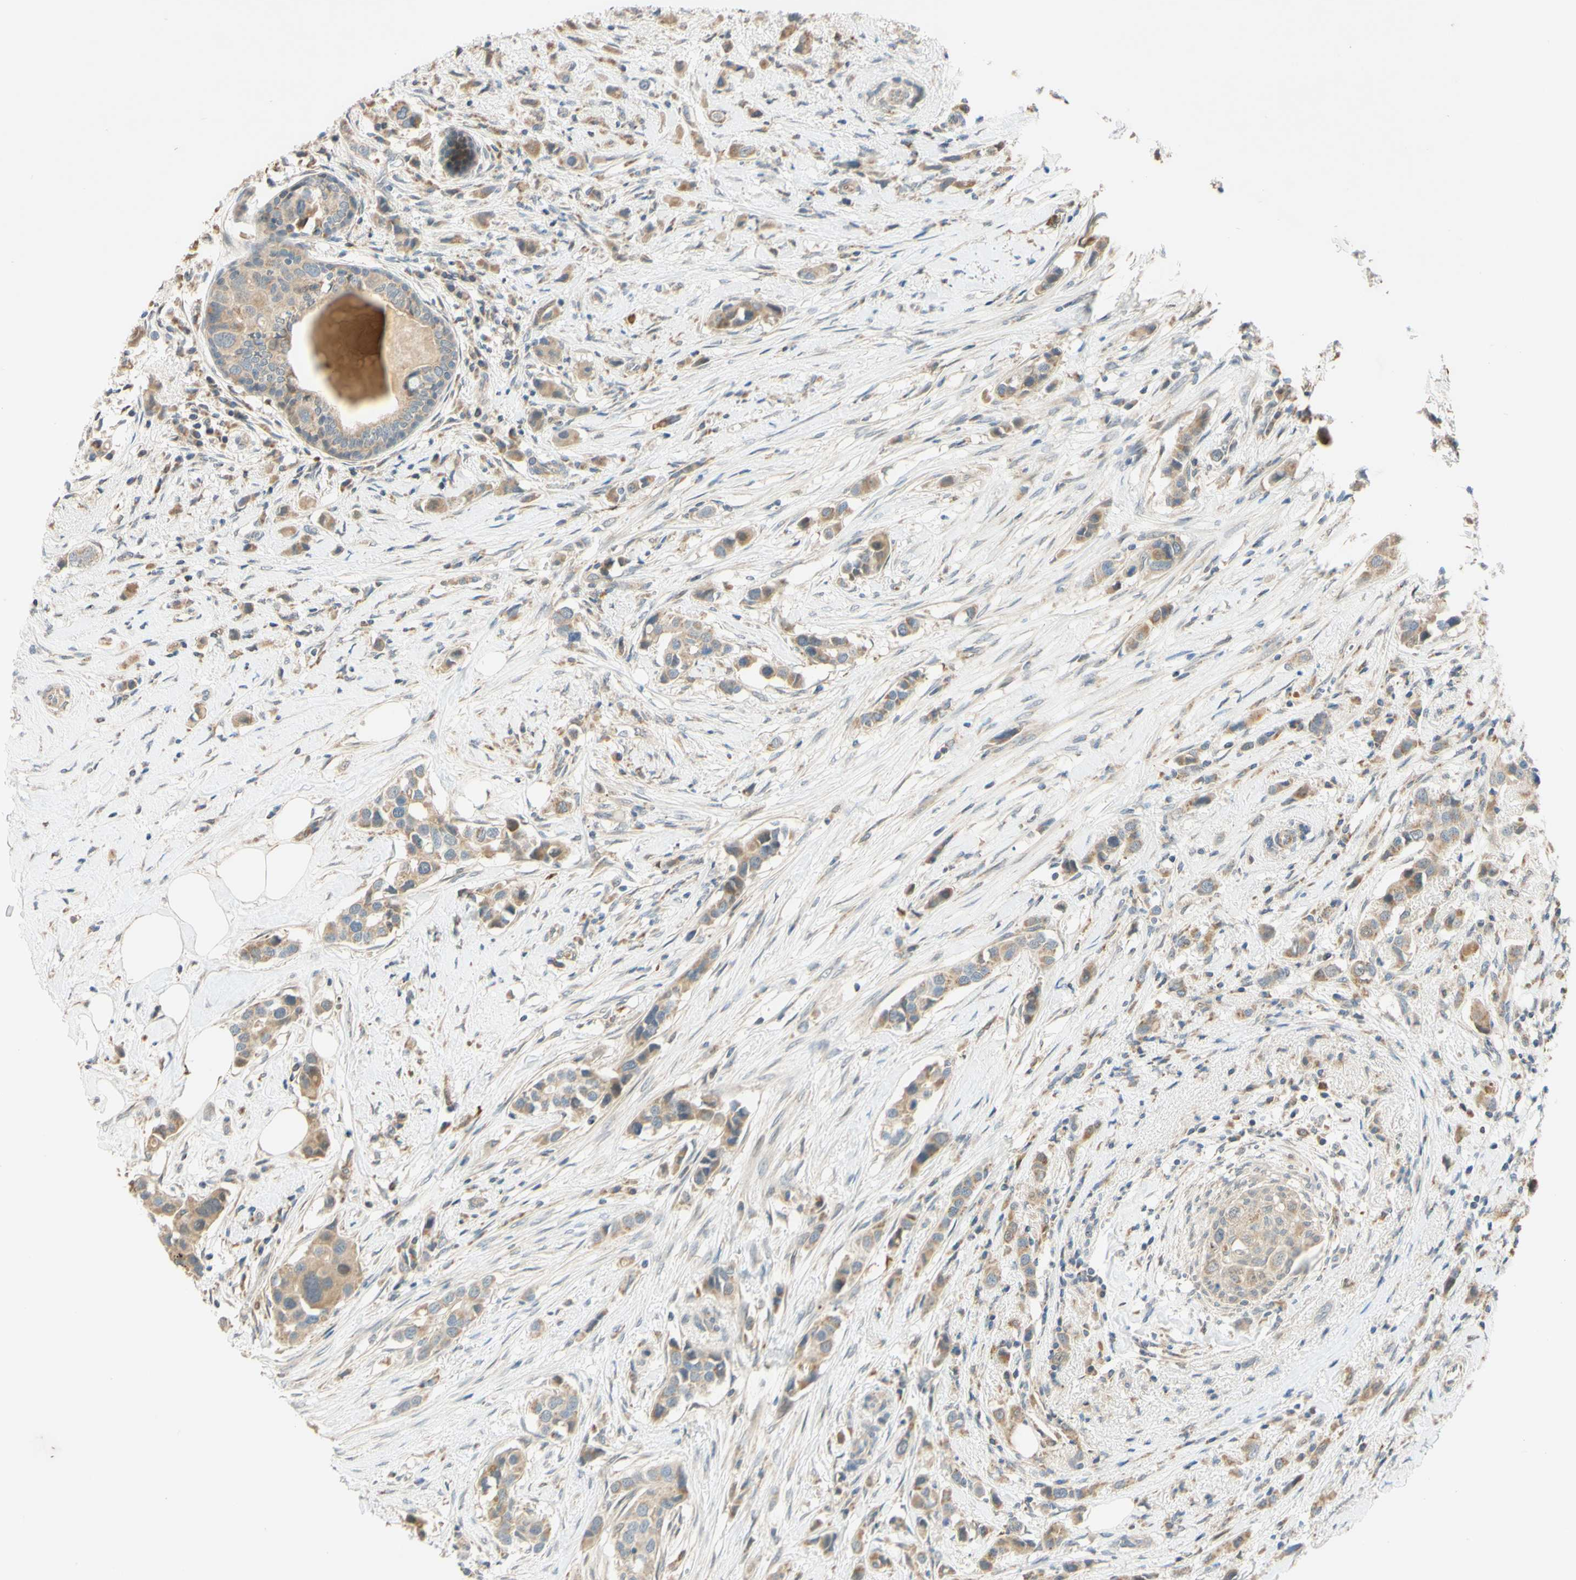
{"staining": {"intensity": "moderate", "quantity": ">75%", "location": "cytoplasmic/membranous"}, "tissue": "breast cancer", "cell_type": "Tumor cells", "image_type": "cancer", "snomed": [{"axis": "morphology", "description": "Normal tissue, NOS"}, {"axis": "morphology", "description": "Duct carcinoma"}, {"axis": "topography", "description": "Breast"}], "caption": "The micrograph demonstrates immunohistochemical staining of breast cancer. There is moderate cytoplasmic/membranous positivity is appreciated in approximately >75% of tumor cells.", "gene": "GATA1", "patient": {"sex": "female", "age": 50}}